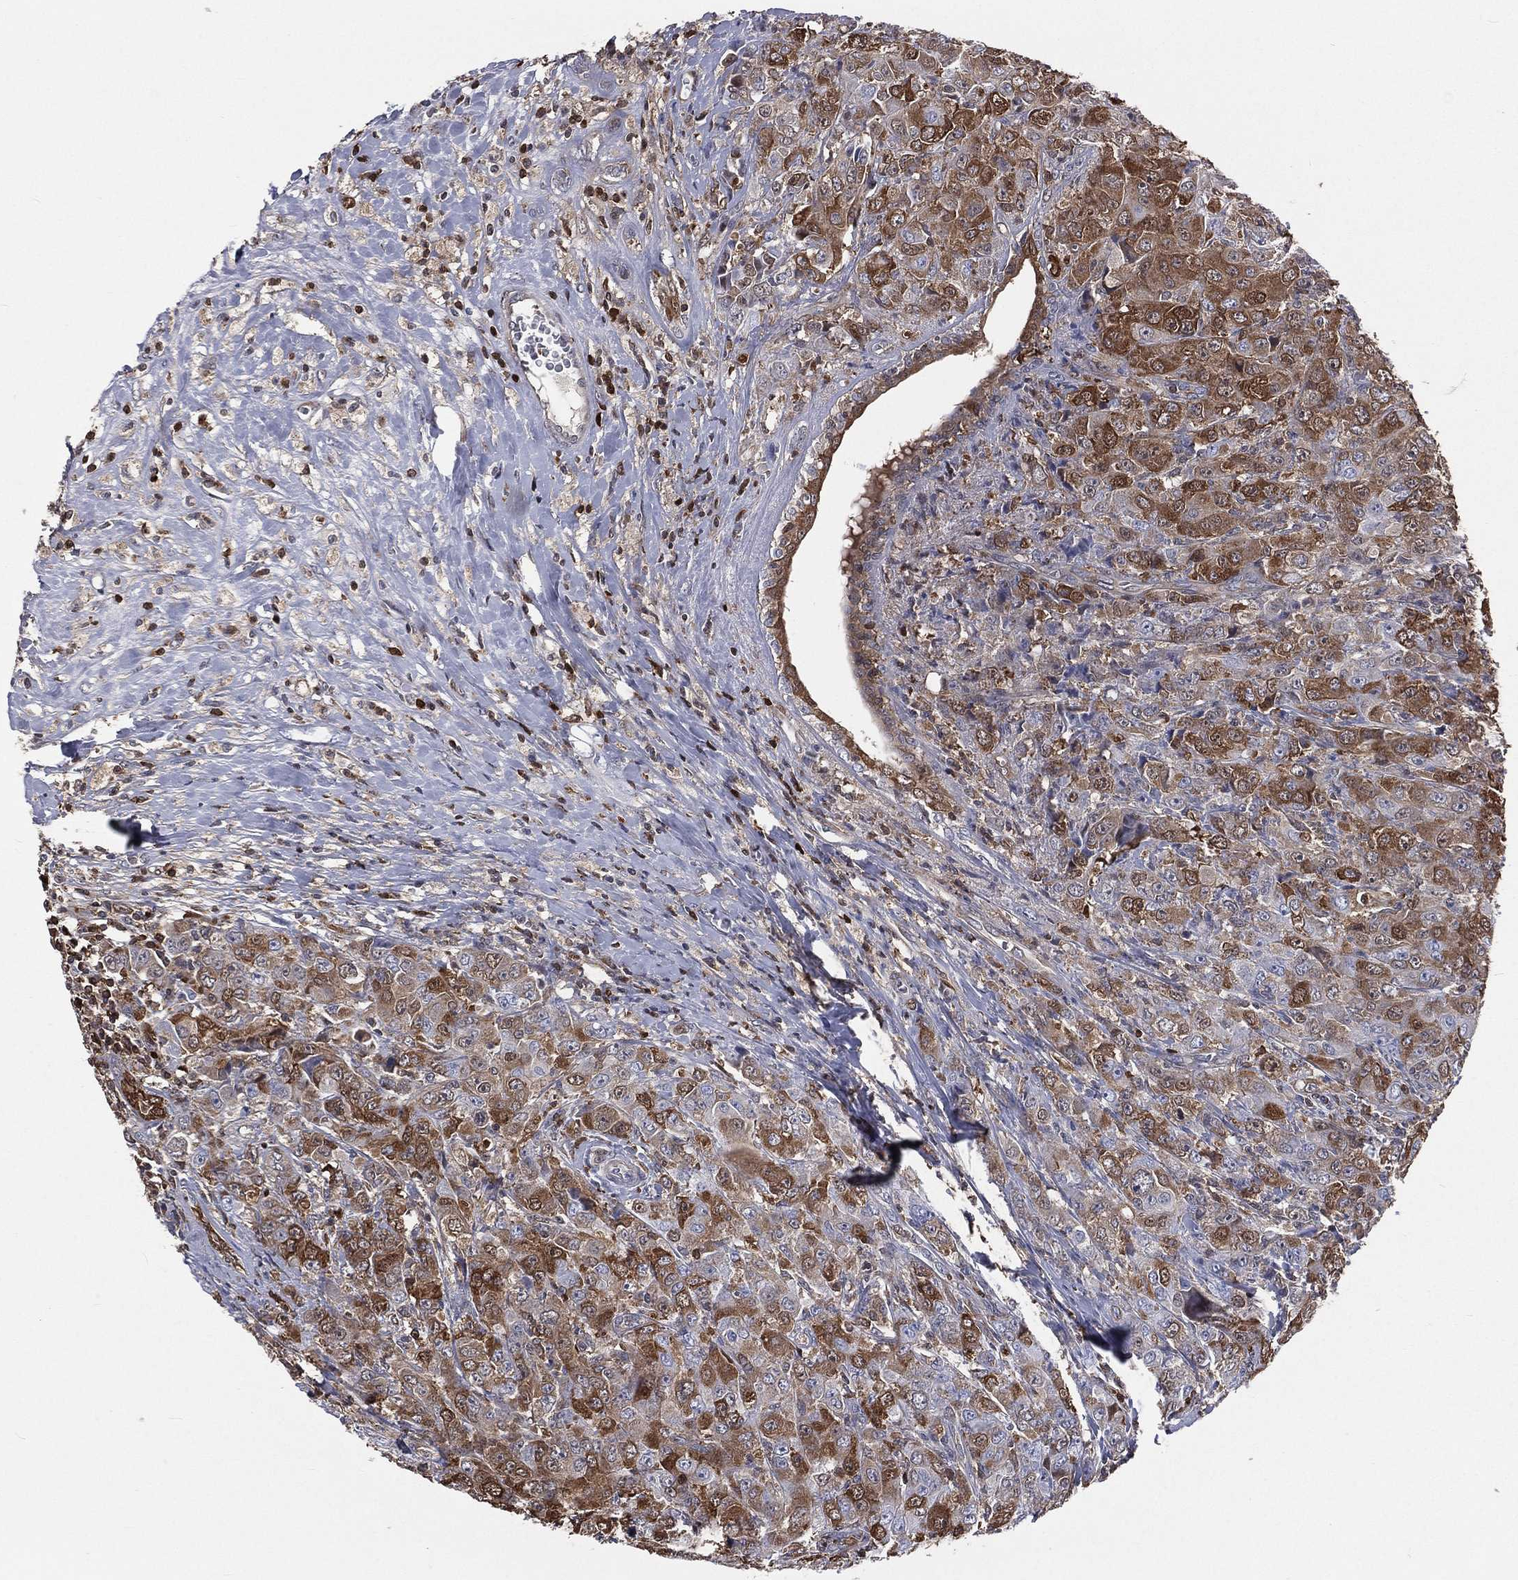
{"staining": {"intensity": "moderate", "quantity": "25%-75%", "location": "cytoplasmic/membranous"}, "tissue": "breast cancer", "cell_type": "Tumor cells", "image_type": "cancer", "snomed": [{"axis": "morphology", "description": "Duct carcinoma"}, {"axis": "topography", "description": "Breast"}], "caption": "About 25%-75% of tumor cells in breast infiltrating ductal carcinoma show moderate cytoplasmic/membranous protein expression as visualized by brown immunohistochemical staining.", "gene": "TBC1D2", "patient": {"sex": "female", "age": 43}}